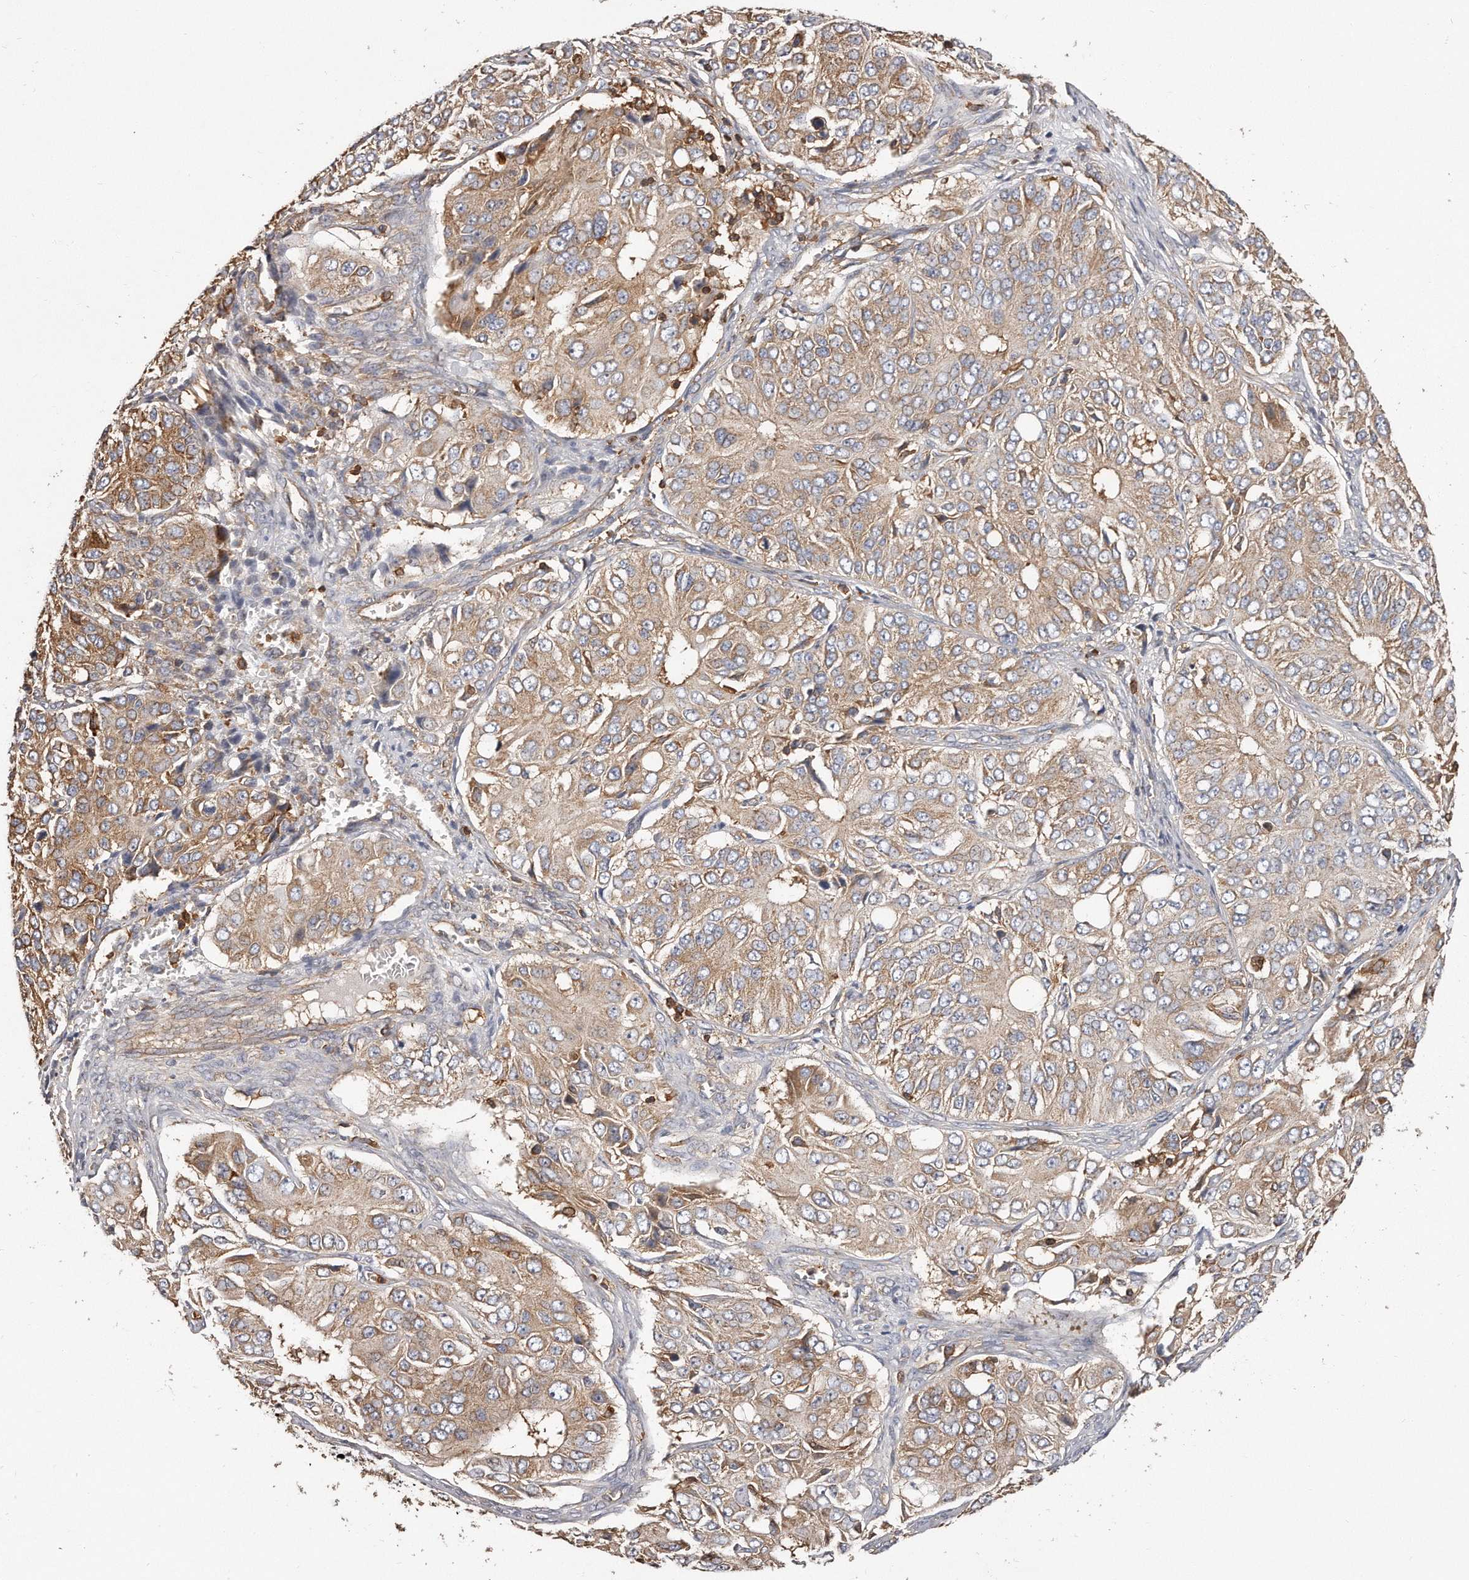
{"staining": {"intensity": "moderate", "quantity": "25%-75%", "location": "cytoplasmic/membranous"}, "tissue": "ovarian cancer", "cell_type": "Tumor cells", "image_type": "cancer", "snomed": [{"axis": "morphology", "description": "Carcinoma, endometroid"}, {"axis": "topography", "description": "Ovary"}], "caption": "This histopathology image shows immunohistochemistry staining of human ovarian cancer (endometroid carcinoma), with medium moderate cytoplasmic/membranous positivity in approximately 25%-75% of tumor cells.", "gene": "CAP1", "patient": {"sex": "female", "age": 51}}